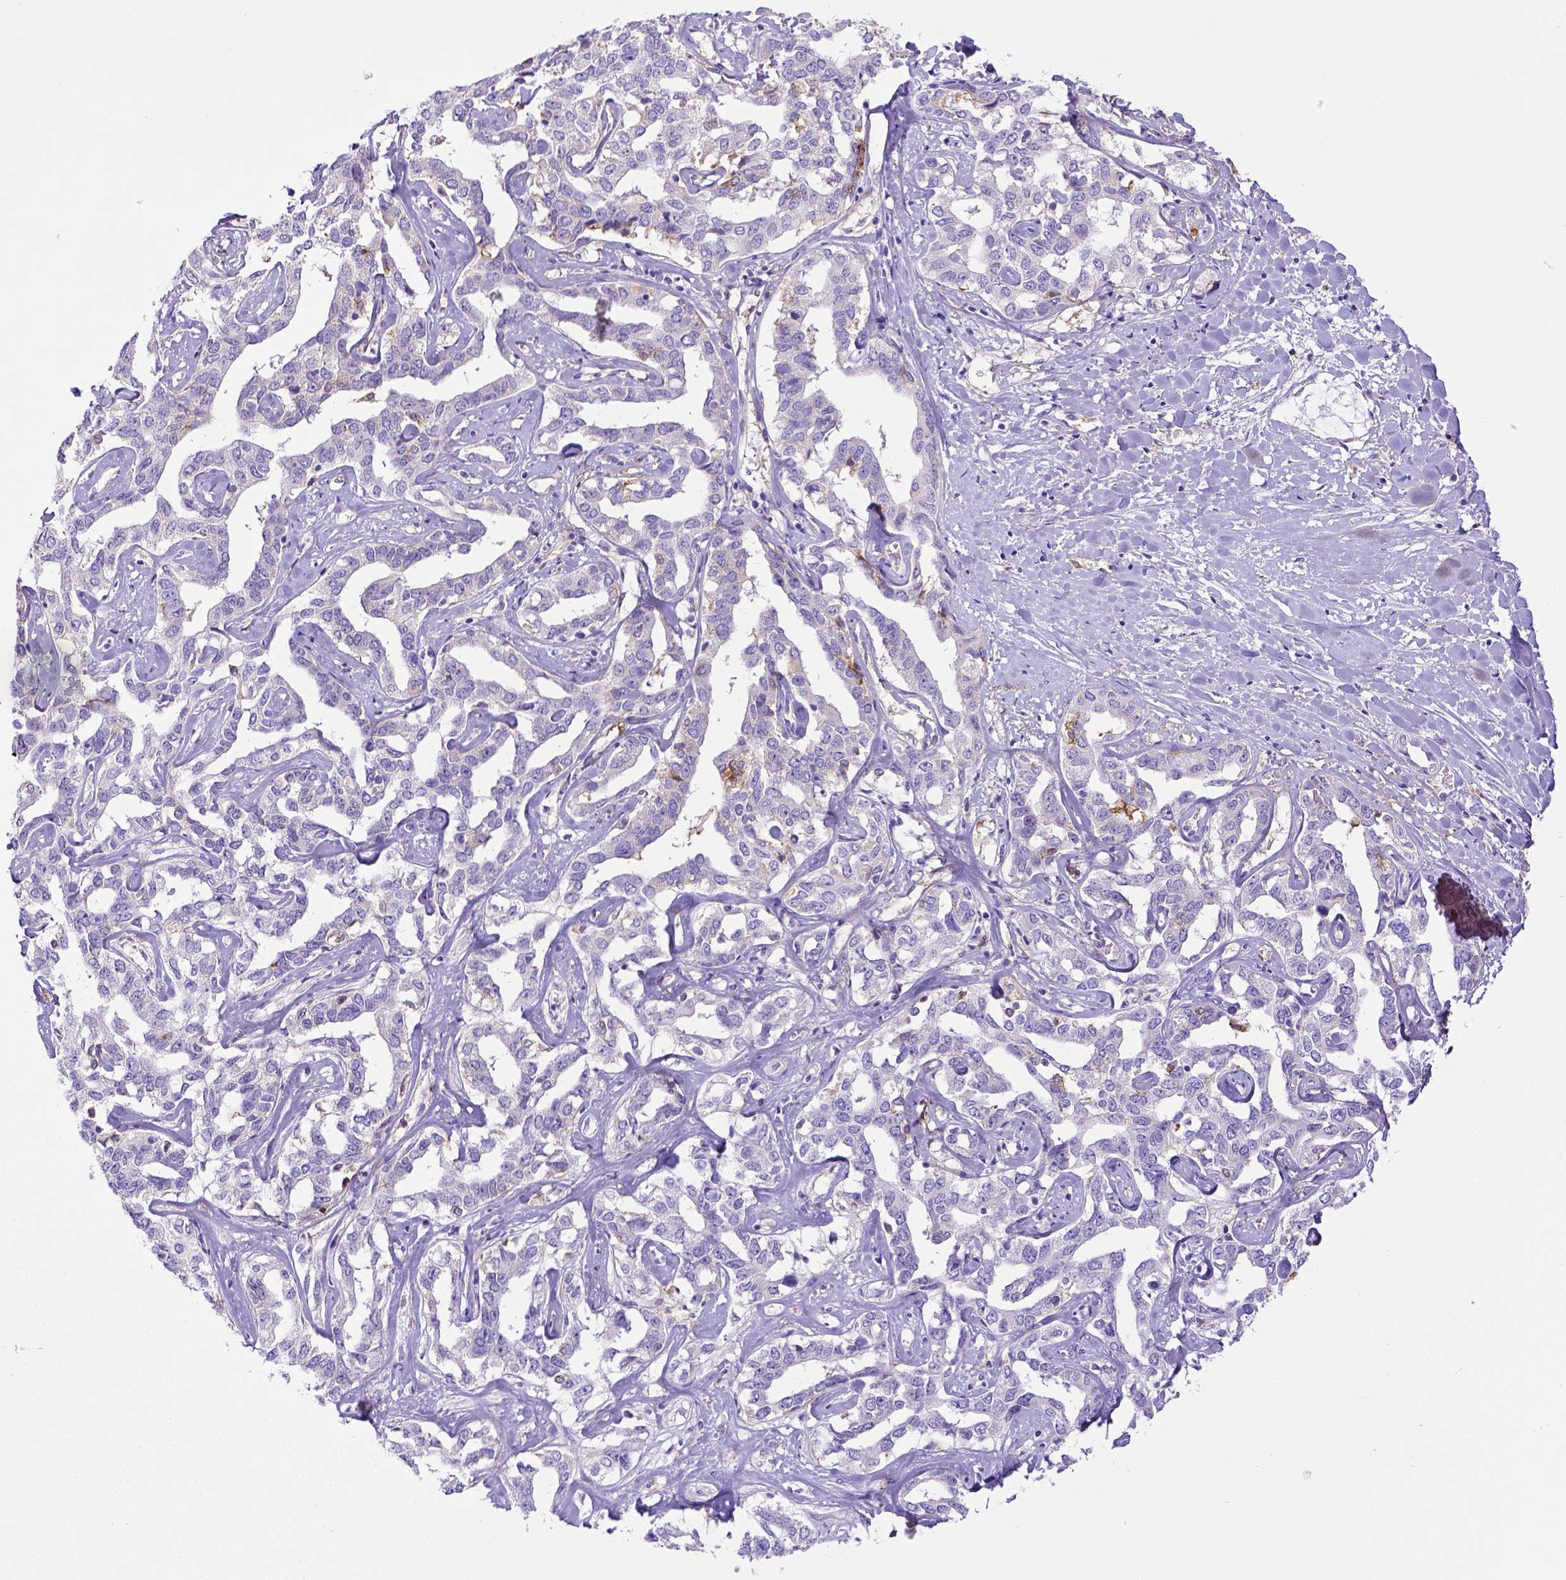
{"staining": {"intensity": "negative", "quantity": "none", "location": "none"}, "tissue": "liver cancer", "cell_type": "Tumor cells", "image_type": "cancer", "snomed": [{"axis": "morphology", "description": "Cholangiocarcinoma"}, {"axis": "topography", "description": "Liver"}], "caption": "Tumor cells are negative for brown protein staining in liver cholangiocarcinoma. (Stains: DAB (3,3'-diaminobenzidine) immunohistochemistry with hematoxylin counter stain, Microscopy: brightfield microscopy at high magnification).", "gene": "CD40", "patient": {"sex": "male", "age": 59}}